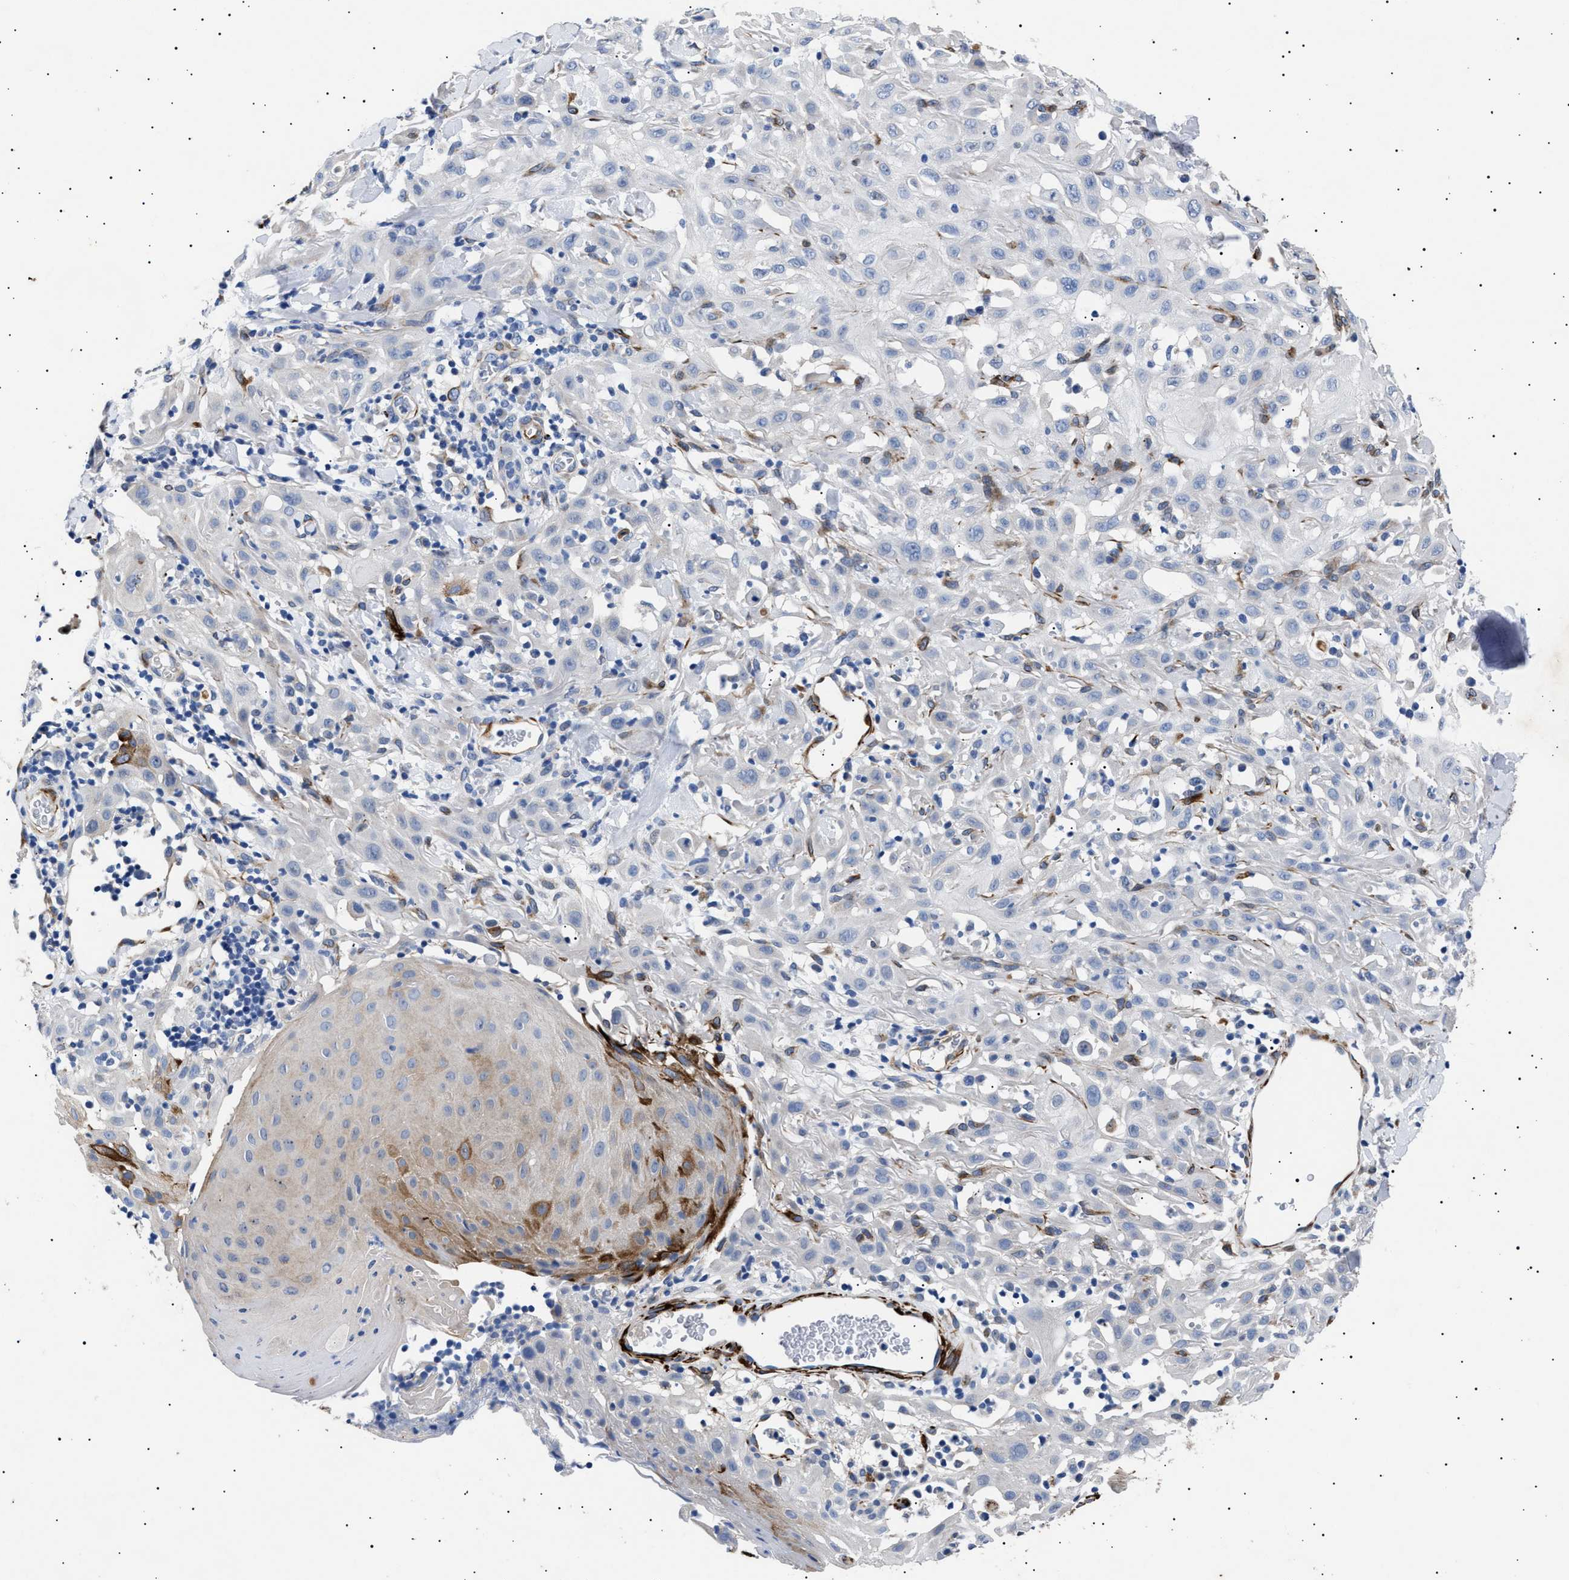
{"staining": {"intensity": "negative", "quantity": "none", "location": "none"}, "tissue": "skin cancer", "cell_type": "Tumor cells", "image_type": "cancer", "snomed": [{"axis": "morphology", "description": "Squamous cell carcinoma, NOS"}, {"axis": "topography", "description": "Skin"}], "caption": "This is an IHC micrograph of human squamous cell carcinoma (skin). There is no staining in tumor cells.", "gene": "OLFML2A", "patient": {"sex": "male", "age": 24}}